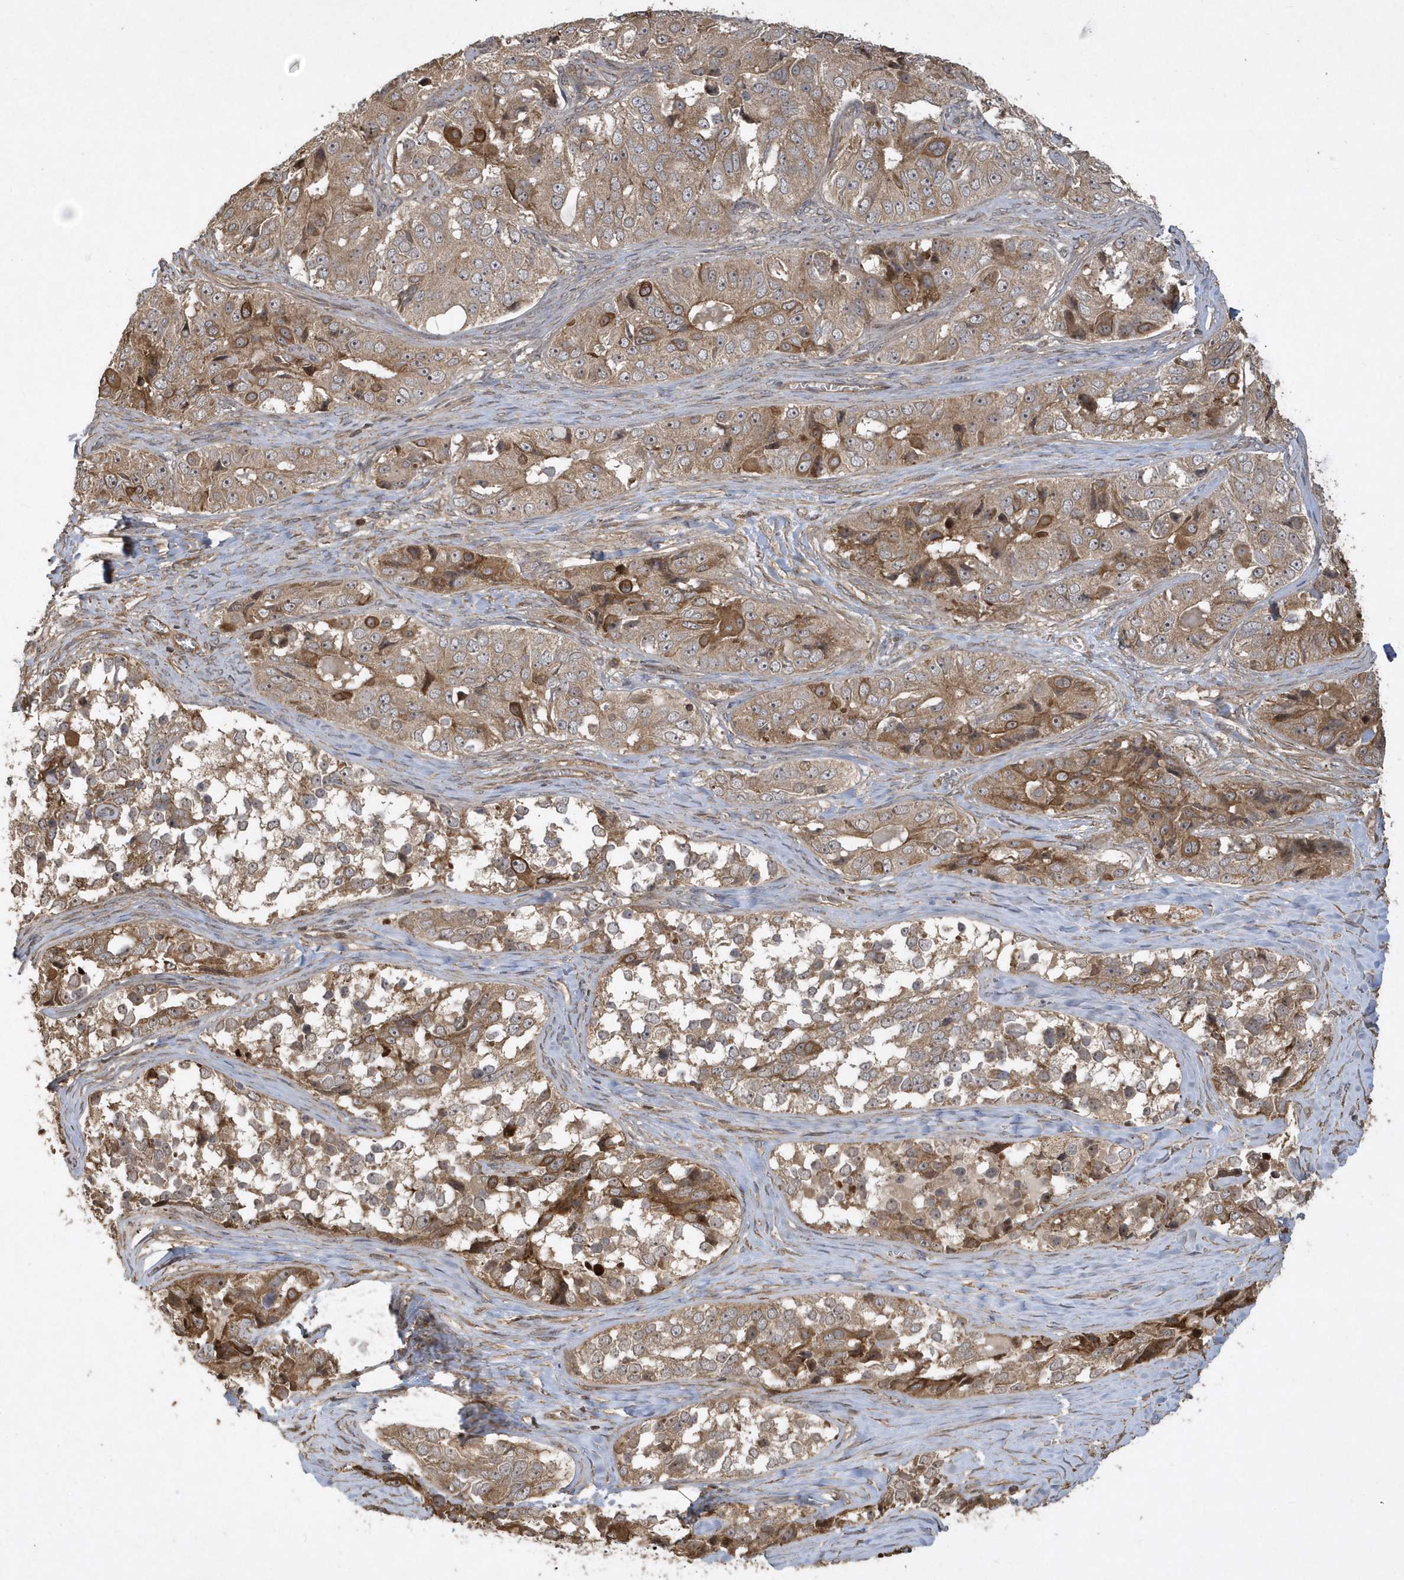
{"staining": {"intensity": "moderate", "quantity": ">75%", "location": "cytoplasmic/membranous"}, "tissue": "ovarian cancer", "cell_type": "Tumor cells", "image_type": "cancer", "snomed": [{"axis": "morphology", "description": "Carcinoma, endometroid"}, {"axis": "topography", "description": "Ovary"}], "caption": "Immunohistochemistry (IHC) photomicrograph of endometroid carcinoma (ovarian) stained for a protein (brown), which demonstrates medium levels of moderate cytoplasmic/membranous positivity in approximately >75% of tumor cells.", "gene": "SENP8", "patient": {"sex": "female", "age": 51}}